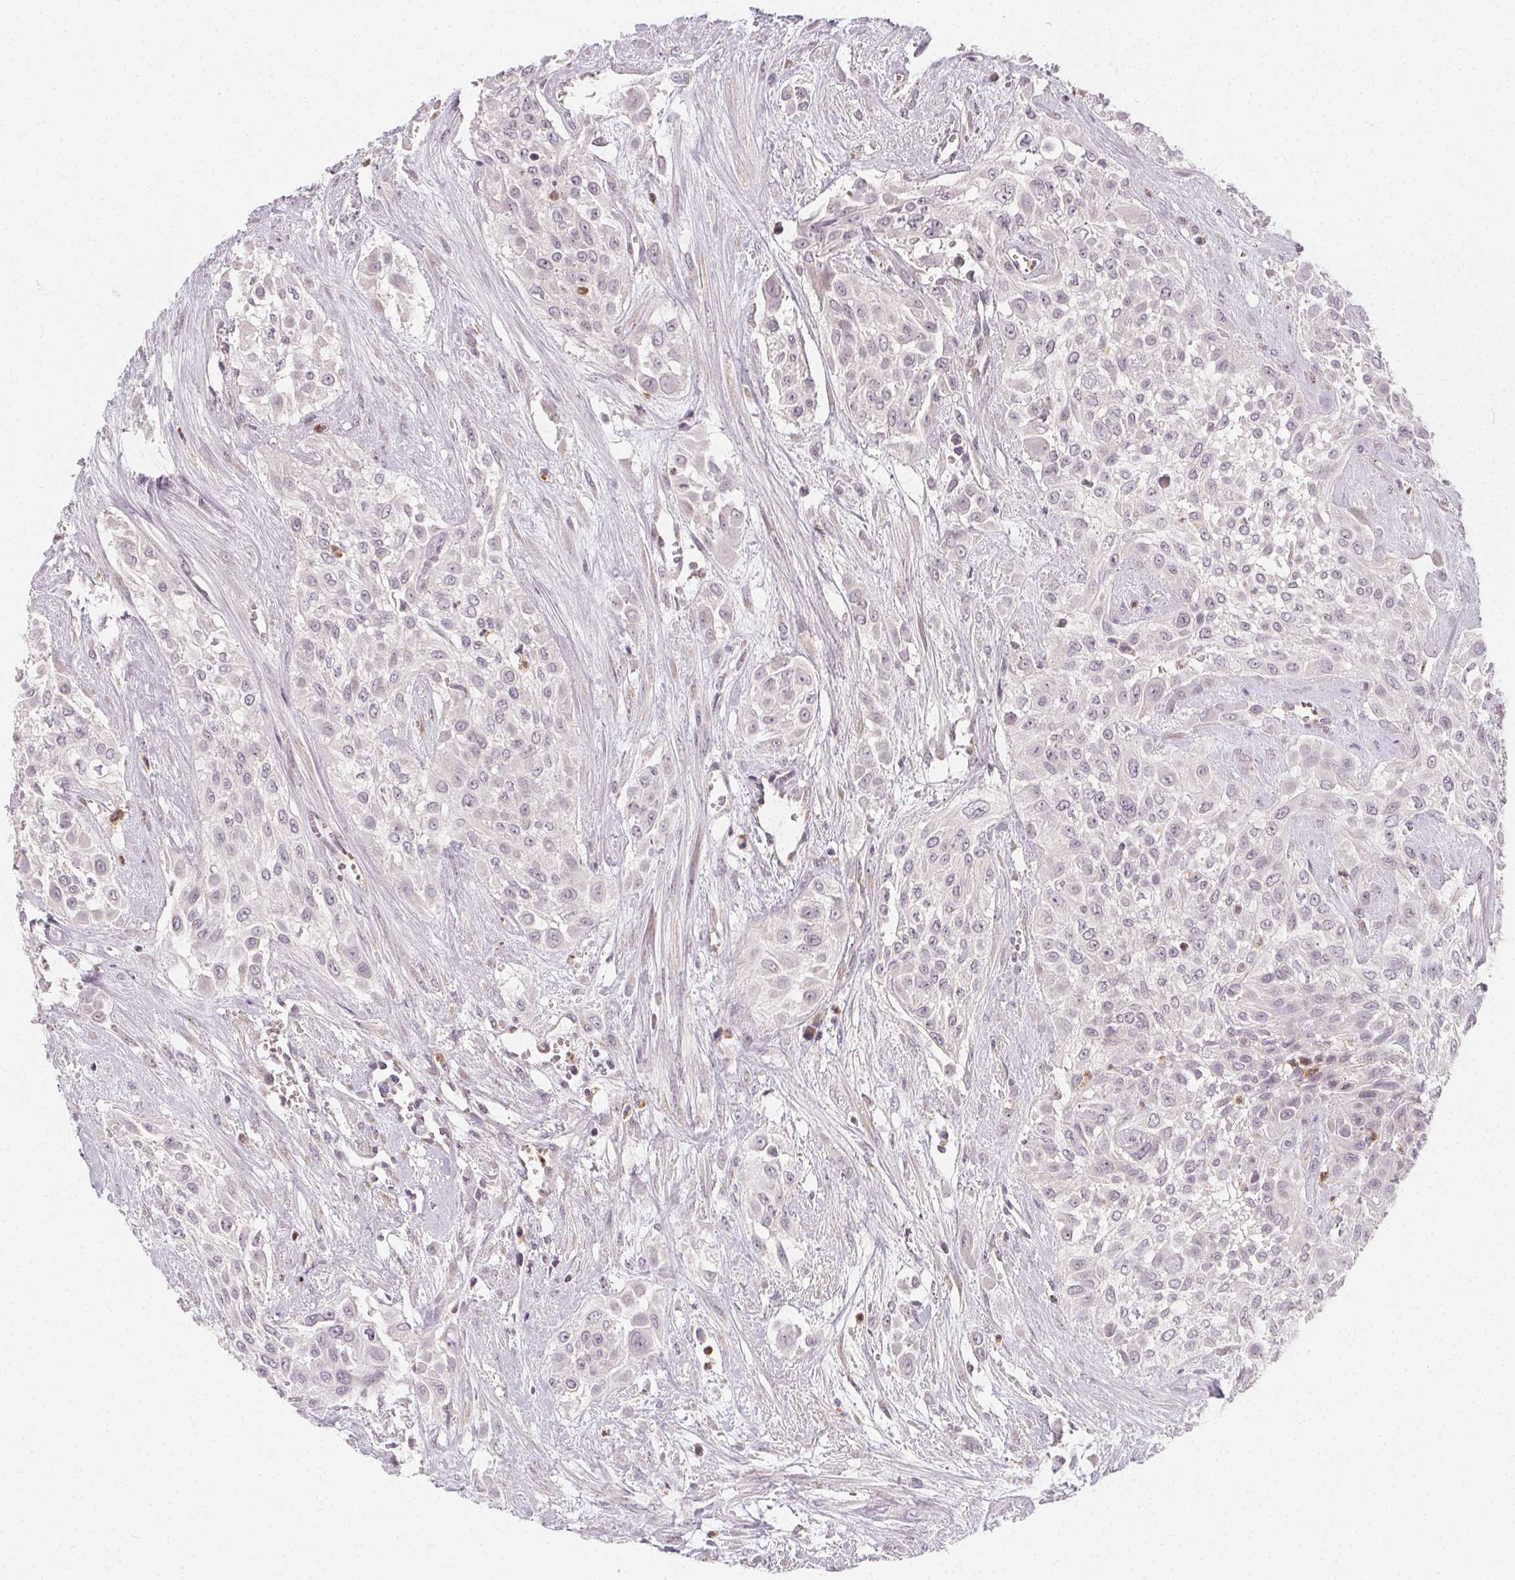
{"staining": {"intensity": "negative", "quantity": "none", "location": "none"}, "tissue": "urothelial cancer", "cell_type": "Tumor cells", "image_type": "cancer", "snomed": [{"axis": "morphology", "description": "Urothelial carcinoma, High grade"}, {"axis": "topography", "description": "Urinary bladder"}], "caption": "Protein analysis of urothelial carcinoma (high-grade) shows no significant expression in tumor cells.", "gene": "CLCNKB", "patient": {"sex": "male", "age": 57}}